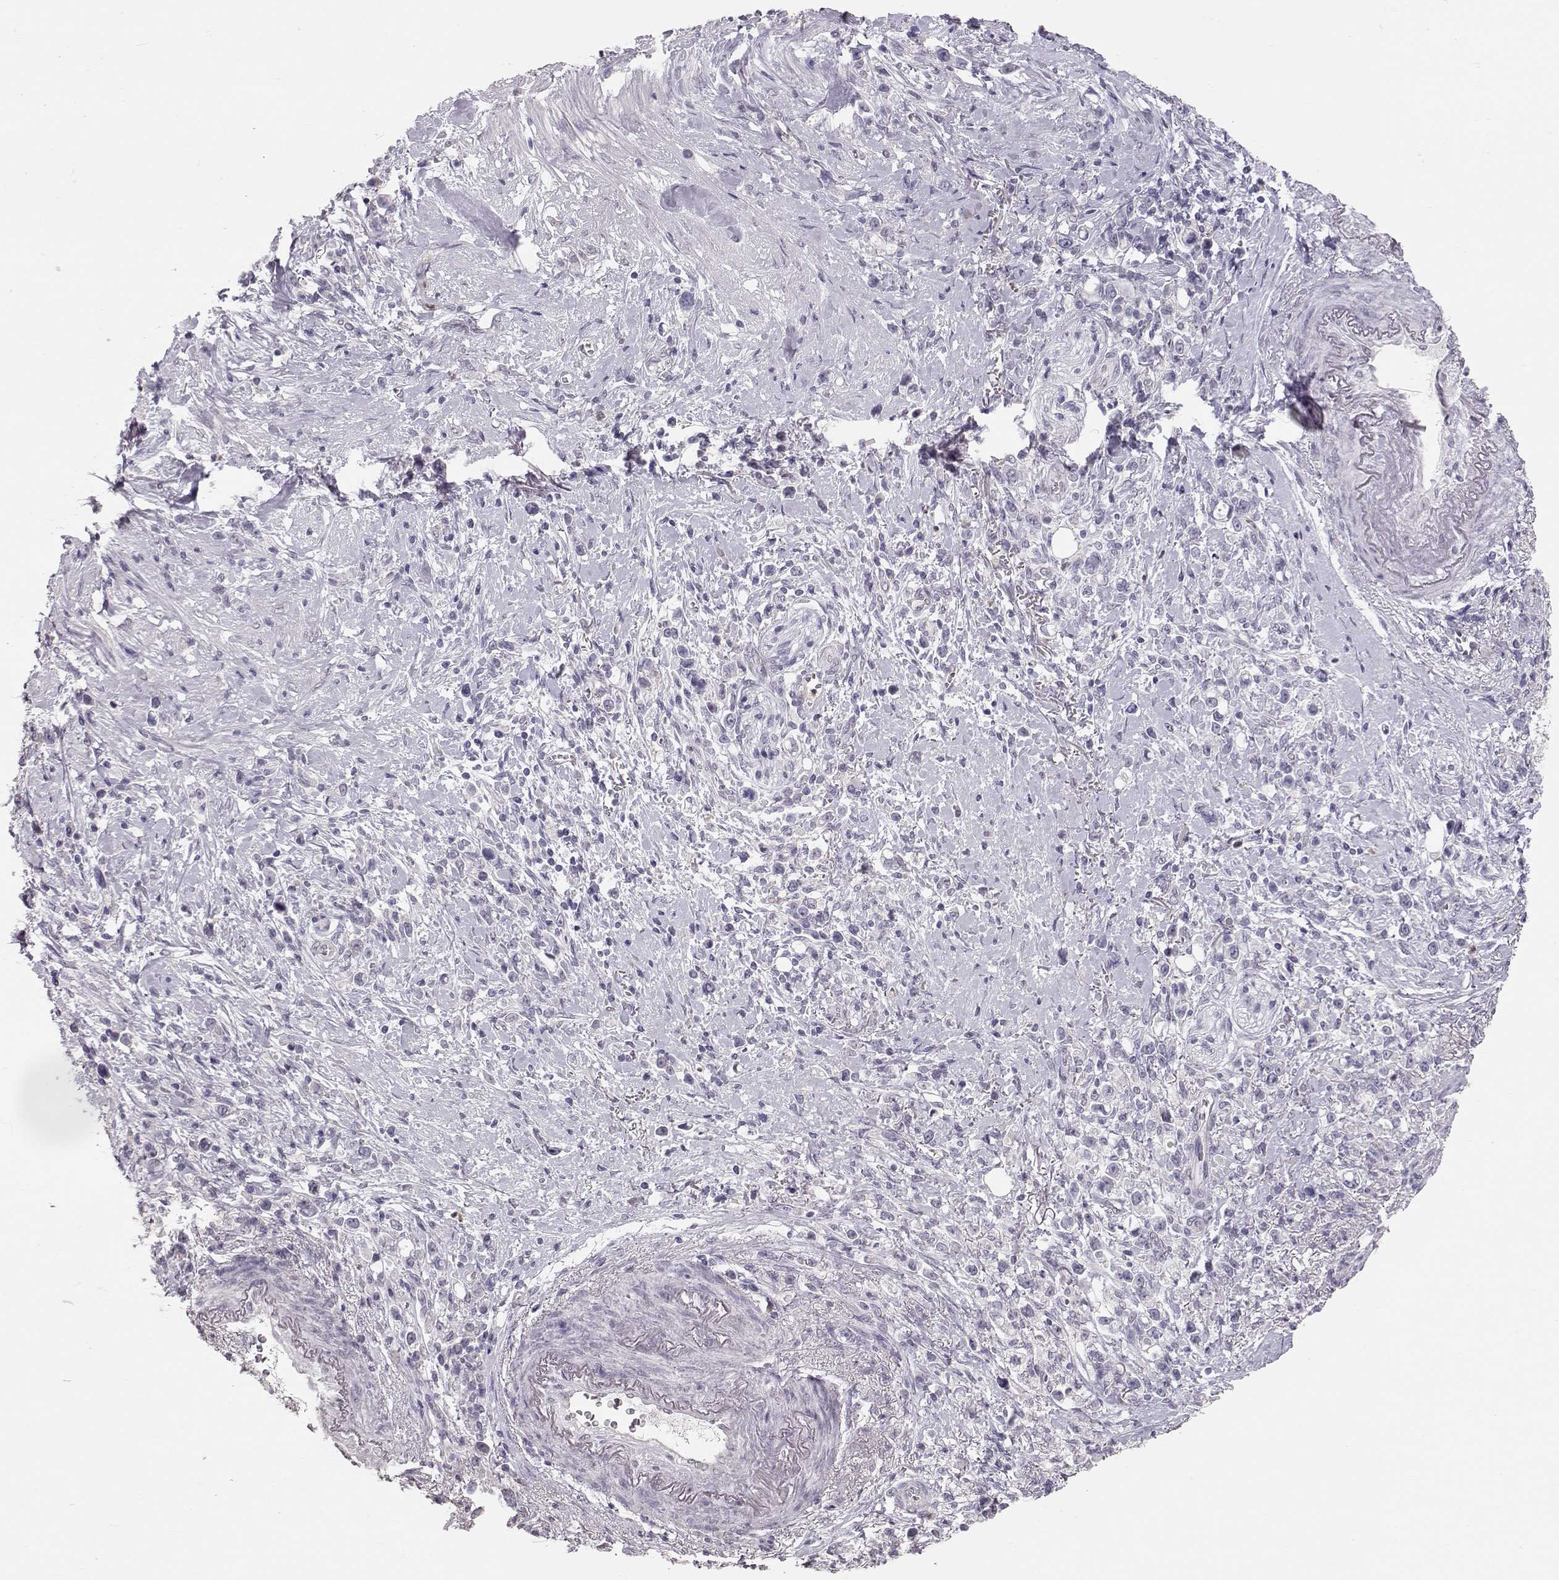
{"staining": {"intensity": "negative", "quantity": "none", "location": "none"}, "tissue": "stomach cancer", "cell_type": "Tumor cells", "image_type": "cancer", "snomed": [{"axis": "morphology", "description": "Adenocarcinoma, NOS"}, {"axis": "topography", "description": "Stomach"}], "caption": "Tumor cells show no significant staining in stomach cancer. Brightfield microscopy of immunohistochemistry stained with DAB (3,3'-diaminobenzidine) (brown) and hematoxylin (blue), captured at high magnification.", "gene": "POU1F1", "patient": {"sex": "male", "age": 63}}